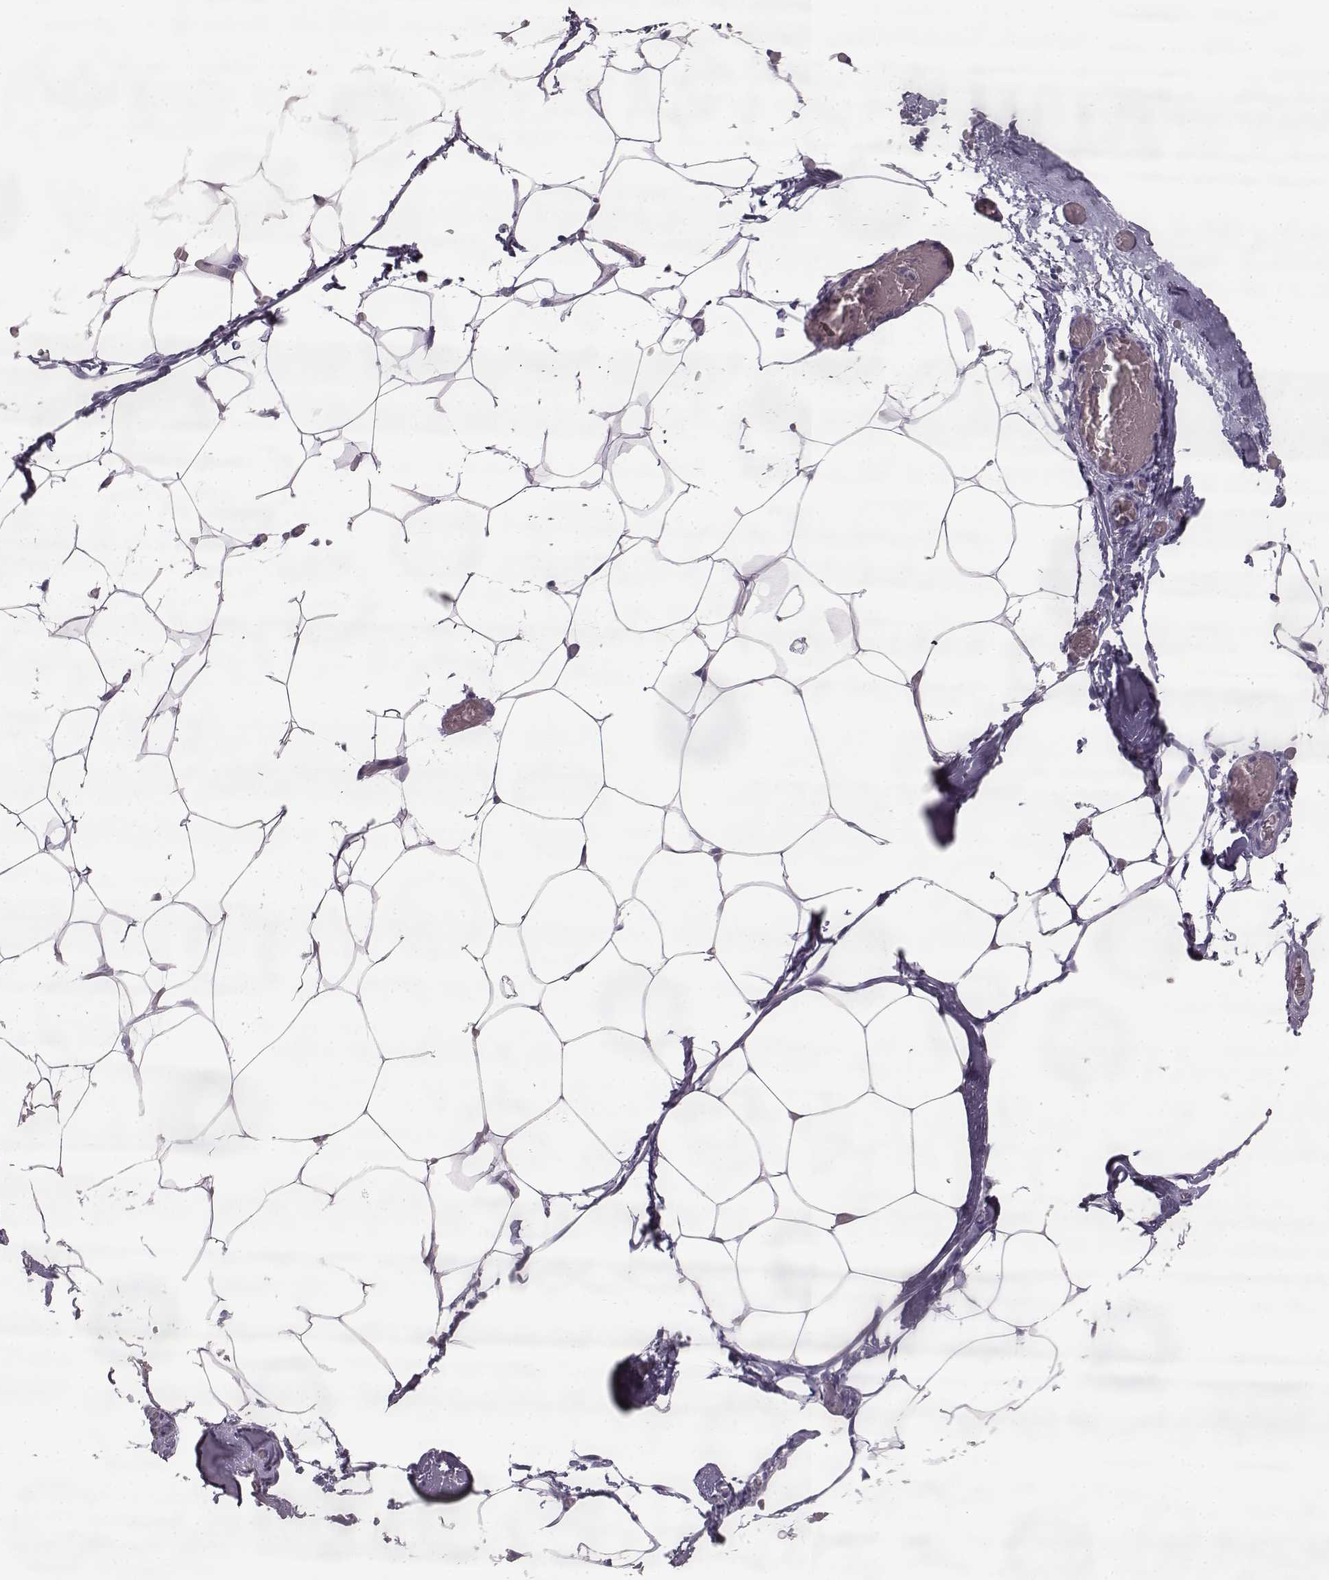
{"staining": {"intensity": "negative", "quantity": "none", "location": "none"}, "tissue": "adipose tissue", "cell_type": "Adipocytes", "image_type": "normal", "snomed": [{"axis": "morphology", "description": "Normal tissue, NOS"}, {"axis": "topography", "description": "Adipose tissue"}], "caption": "This photomicrograph is of unremarkable adipose tissue stained with immunohistochemistry (IHC) to label a protein in brown with the nuclei are counter-stained blue. There is no staining in adipocytes. Brightfield microscopy of immunohistochemistry (IHC) stained with DAB (brown) and hematoxylin (blue), captured at high magnification.", "gene": "ELOVL5", "patient": {"sex": "male", "age": 57}}